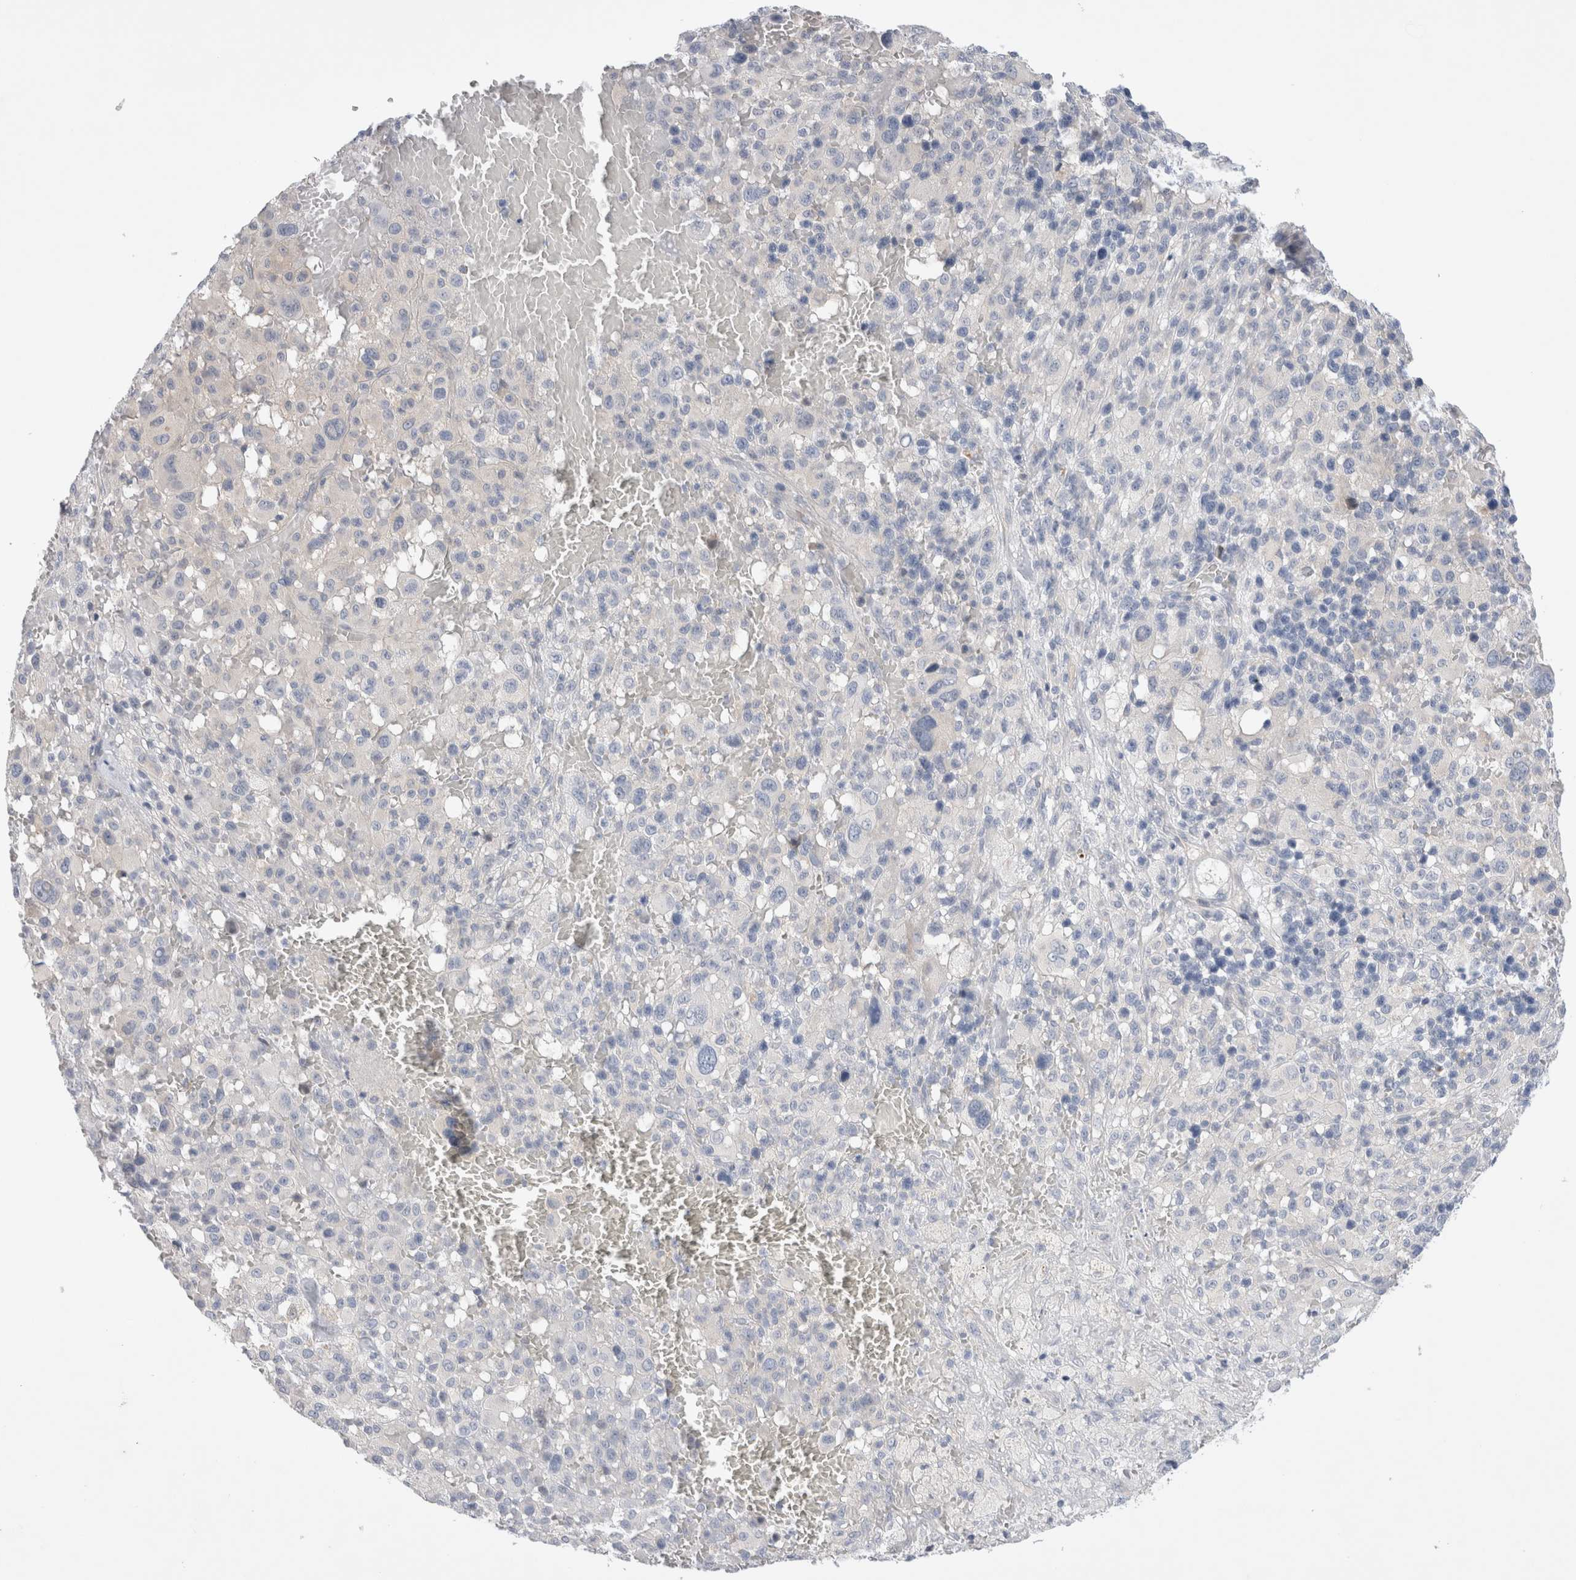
{"staining": {"intensity": "negative", "quantity": "none", "location": "none"}, "tissue": "melanoma", "cell_type": "Tumor cells", "image_type": "cancer", "snomed": [{"axis": "morphology", "description": "Malignant melanoma, Metastatic site"}, {"axis": "topography", "description": "Skin"}], "caption": "Malignant melanoma (metastatic site) was stained to show a protein in brown. There is no significant expression in tumor cells.", "gene": "RBM12B", "patient": {"sex": "female", "age": 74}}